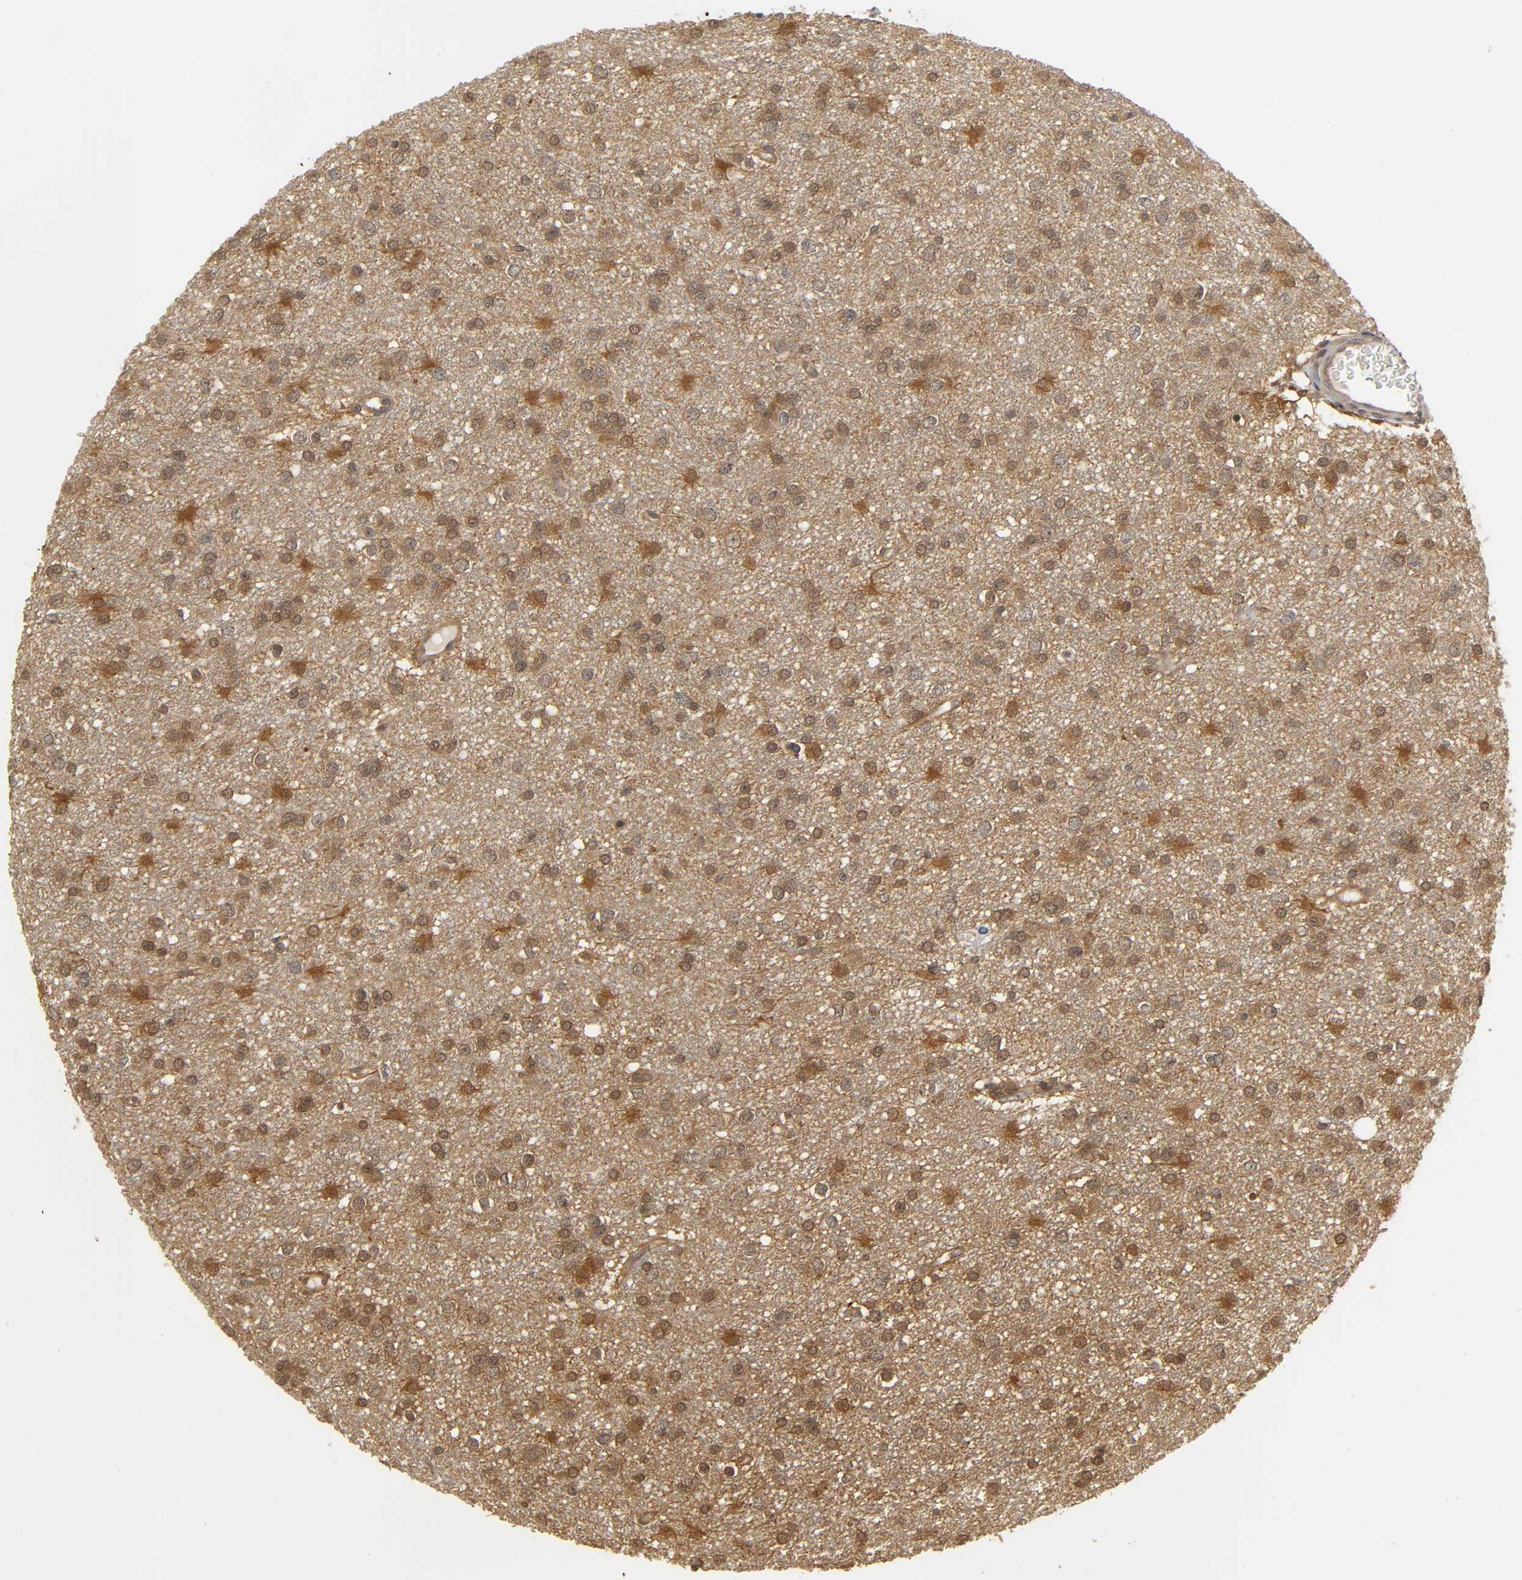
{"staining": {"intensity": "moderate", "quantity": ">75%", "location": "cytoplasmic/membranous,nuclear"}, "tissue": "glioma", "cell_type": "Tumor cells", "image_type": "cancer", "snomed": [{"axis": "morphology", "description": "Glioma, malignant, Low grade"}, {"axis": "topography", "description": "Brain"}], "caption": "Immunohistochemical staining of human glioma displays moderate cytoplasmic/membranous and nuclear protein expression in approximately >75% of tumor cells. The protein of interest is shown in brown color, while the nuclei are stained blue.", "gene": "PARK7", "patient": {"sex": "male", "age": 42}}